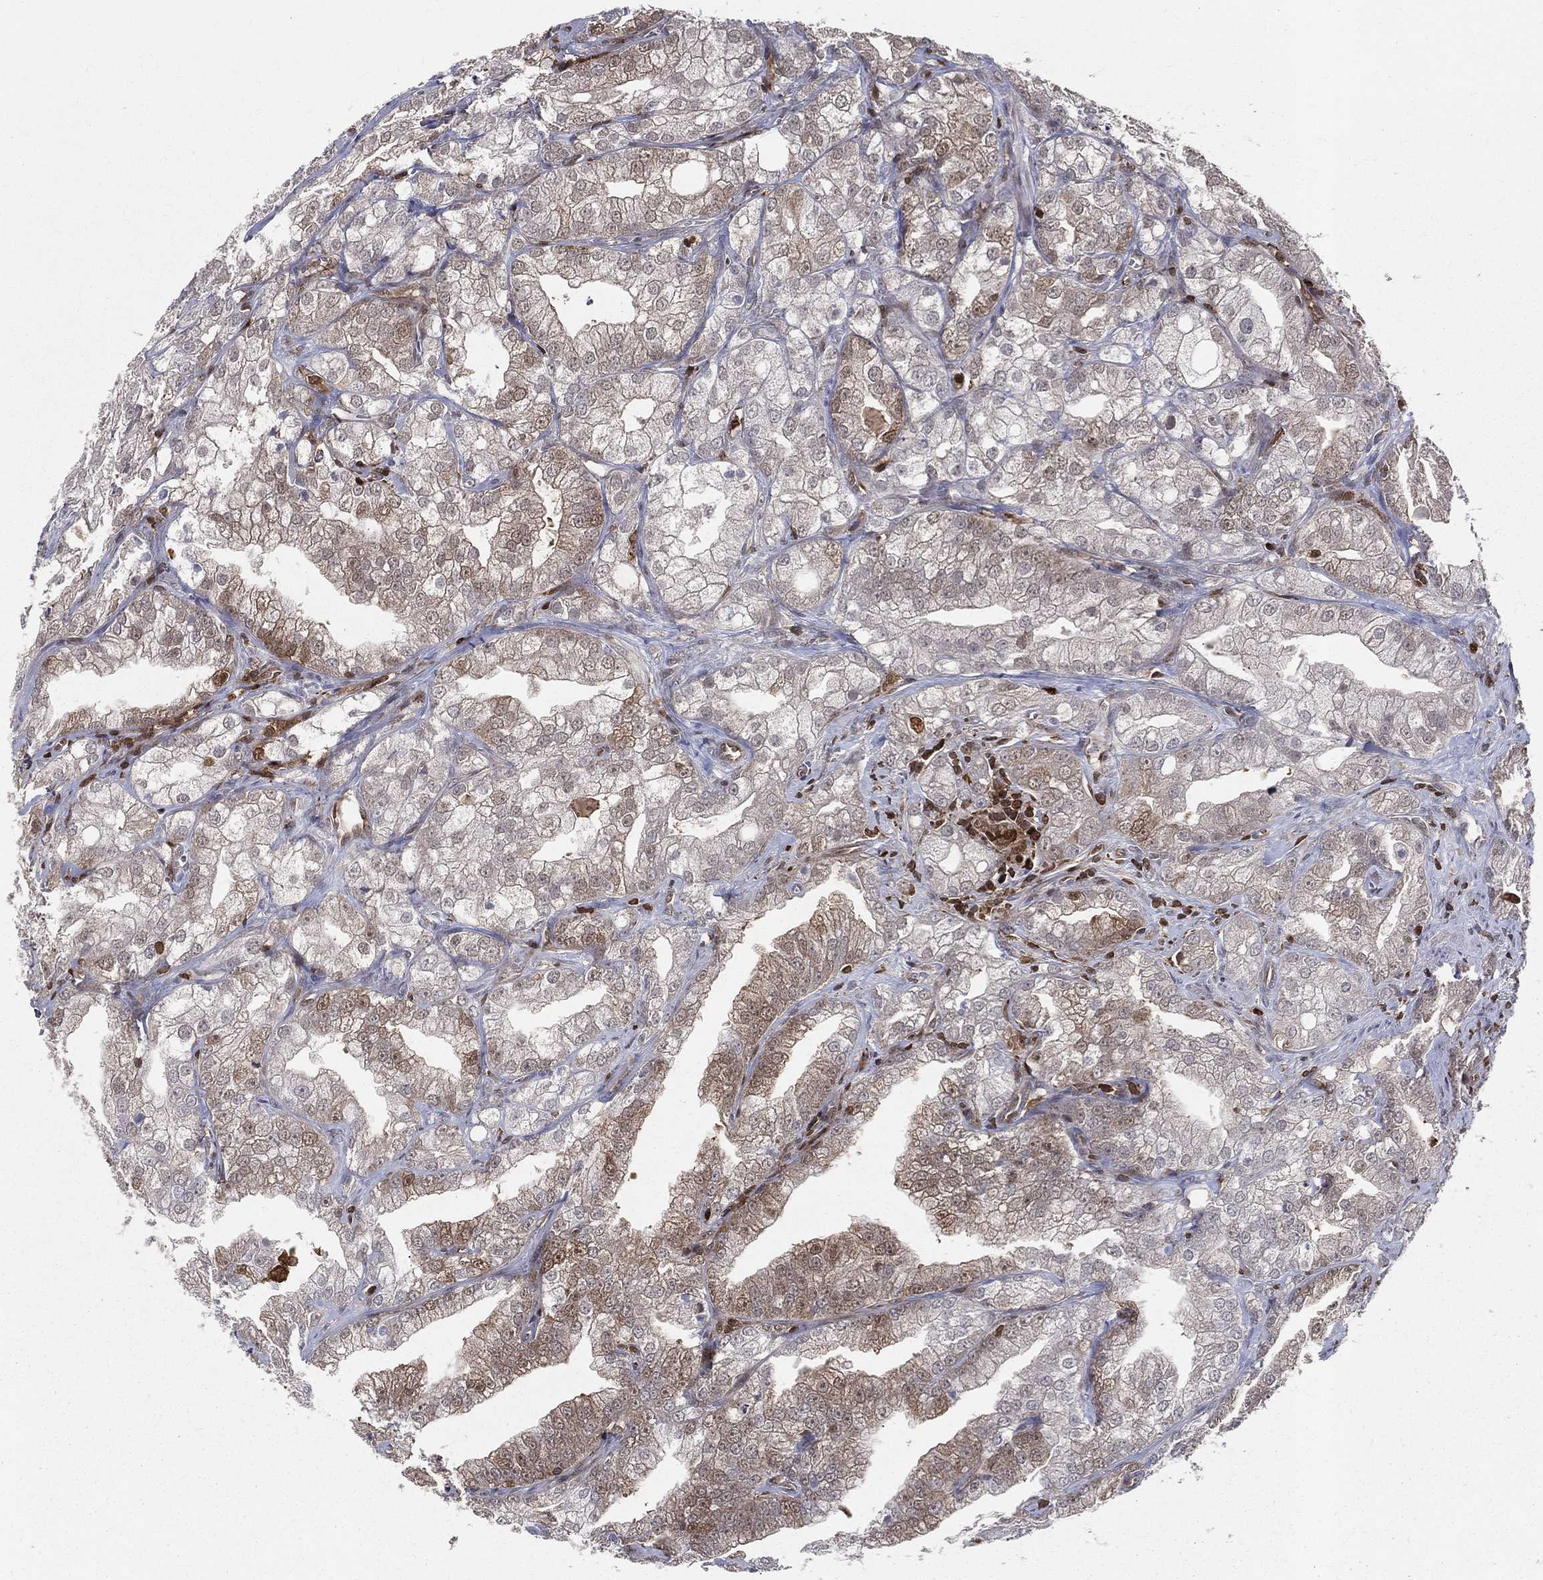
{"staining": {"intensity": "weak", "quantity": "<25%", "location": "cytoplasmic/membranous"}, "tissue": "prostate cancer", "cell_type": "Tumor cells", "image_type": "cancer", "snomed": [{"axis": "morphology", "description": "Adenocarcinoma, NOS"}, {"axis": "topography", "description": "Prostate"}], "caption": "This is an immunohistochemistry histopathology image of prostate cancer. There is no expression in tumor cells.", "gene": "ENO1", "patient": {"sex": "male", "age": 70}}